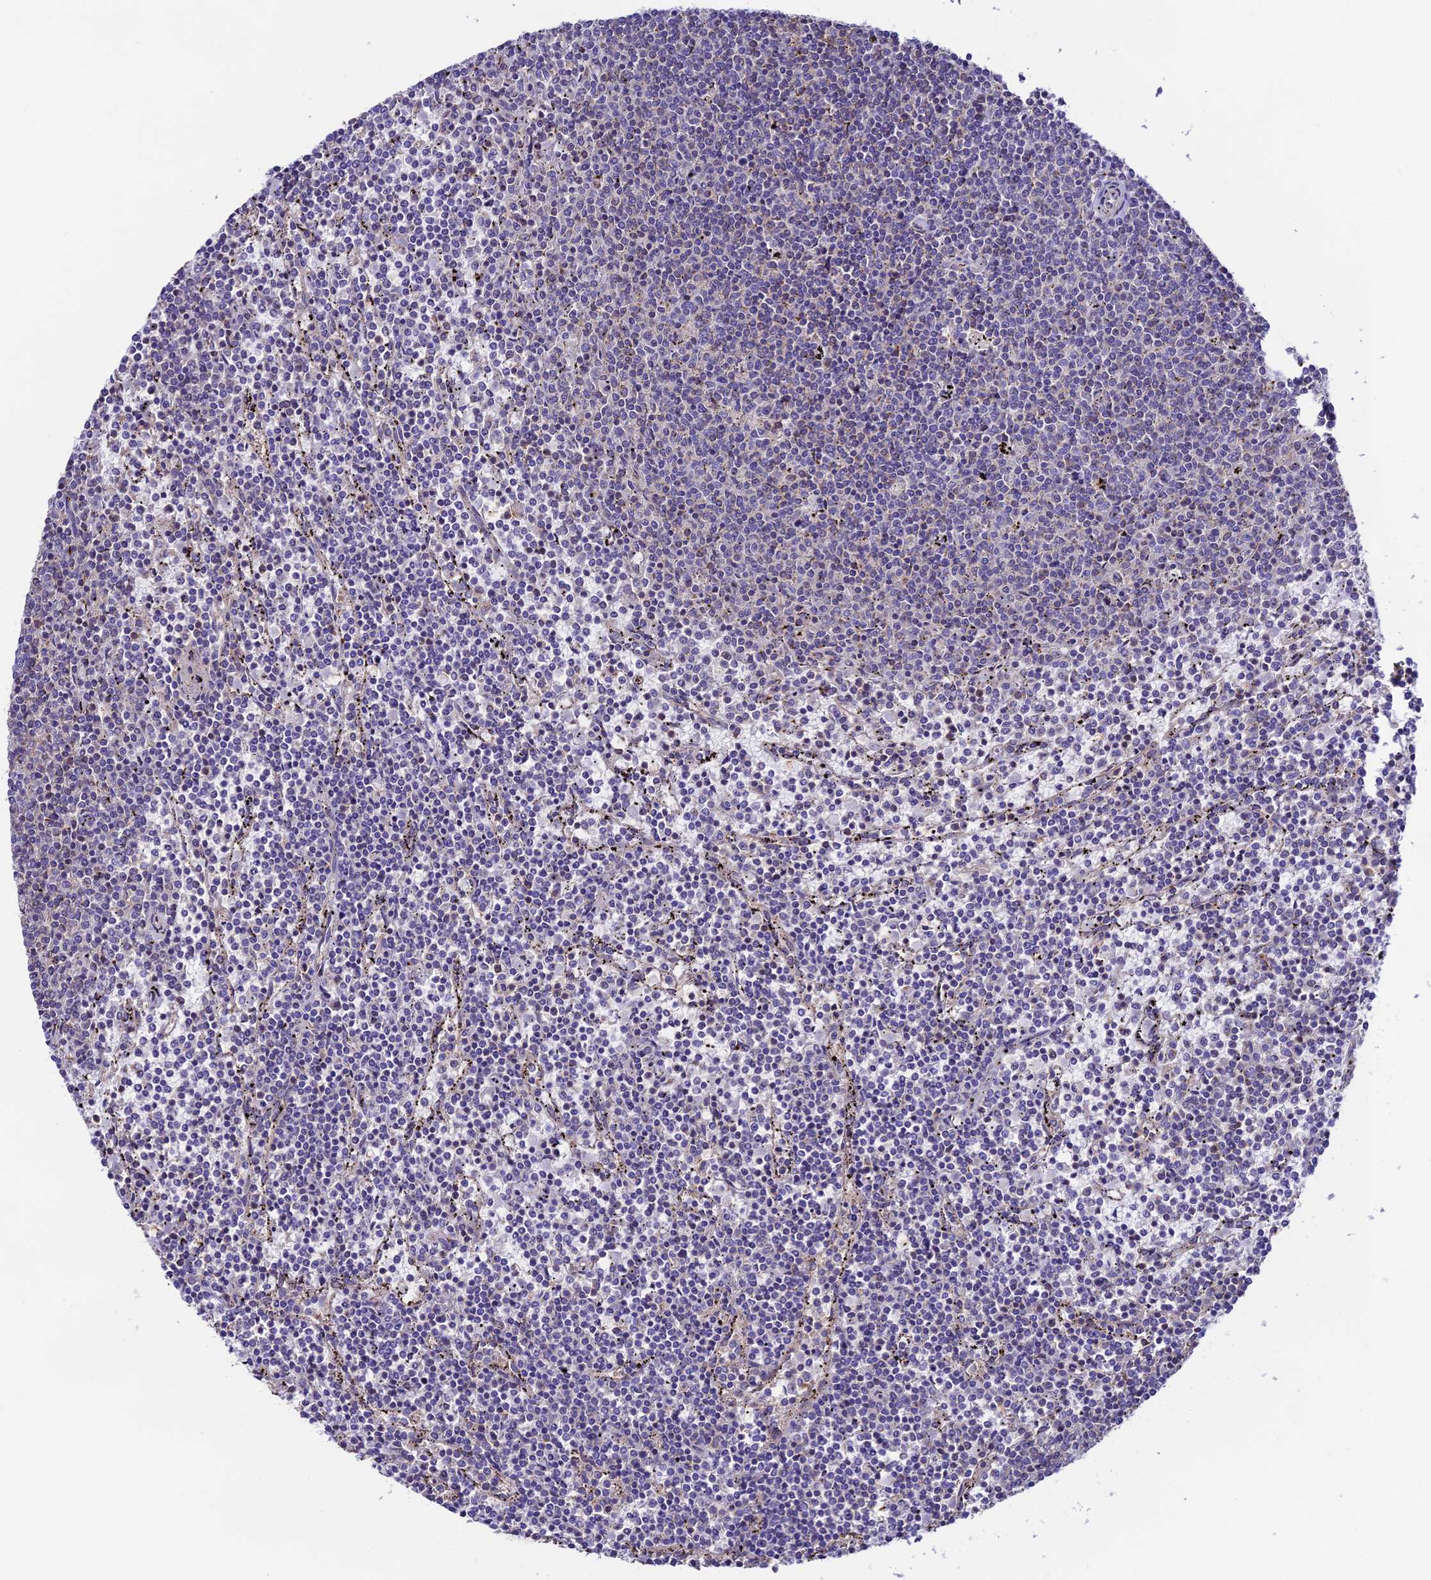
{"staining": {"intensity": "negative", "quantity": "none", "location": "none"}, "tissue": "lymphoma", "cell_type": "Tumor cells", "image_type": "cancer", "snomed": [{"axis": "morphology", "description": "Malignant lymphoma, non-Hodgkin's type, Low grade"}, {"axis": "topography", "description": "Spleen"}], "caption": "A histopathology image of lymphoma stained for a protein shows no brown staining in tumor cells.", "gene": "BRME1", "patient": {"sex": "female", "age": 50}}